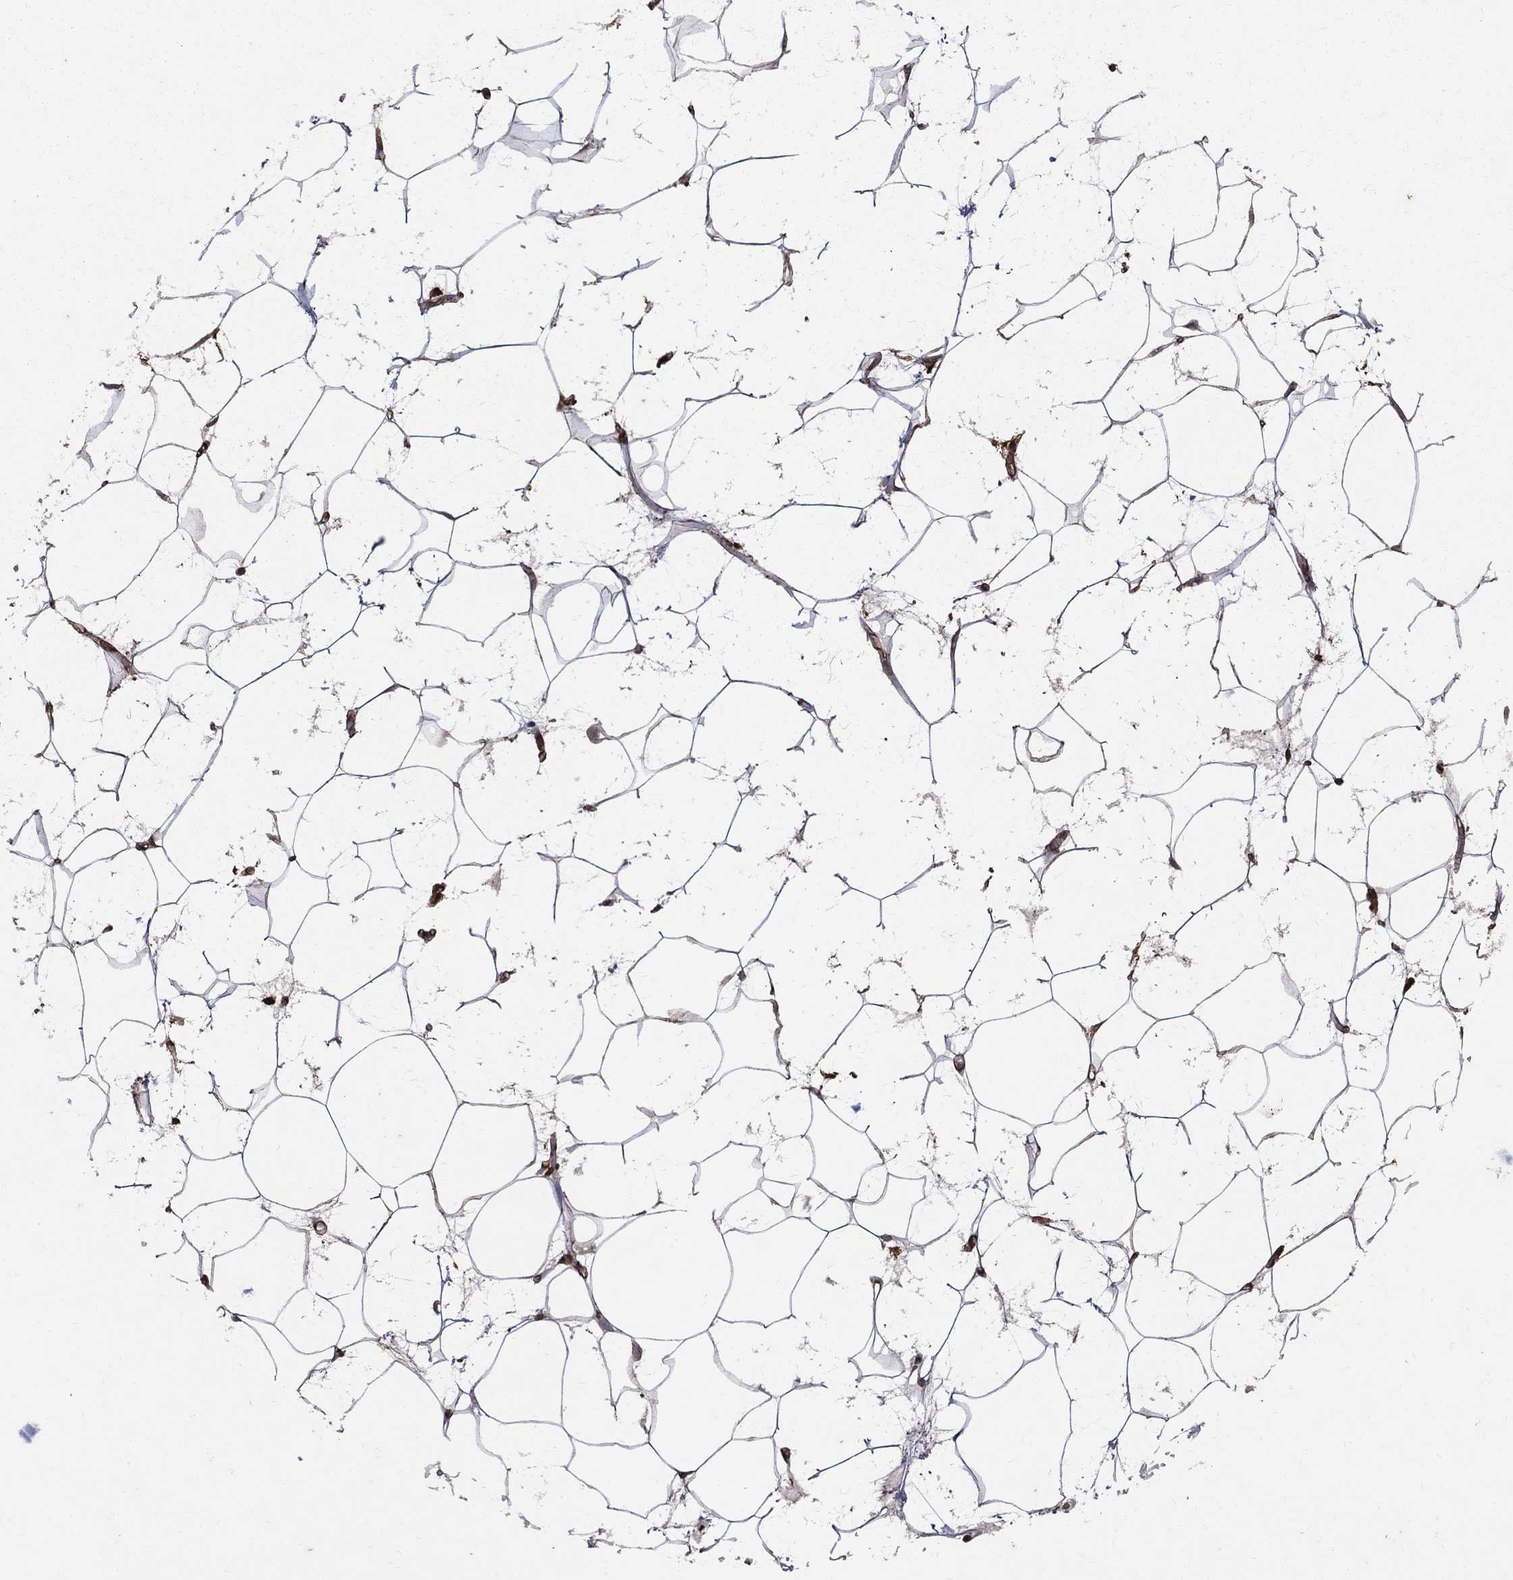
{"staining": {"intensity": "moderate", "quantity": "<25%", "location": "nuclear"}, "tissue": "adipose tissue", "cell_type": "Adipocytes", "image_type": "normal", "snomed": [{"axis": "morphology", "description": "Normal tissue, NOS"}, {"axis": "topography", "description": "Breast"}], "caption": "Moderate nuclear expression is present in approximately <25% of adipocytes in unremarkable adipose tissue.", "gene": "DPYSL2", "patient": {"sex": "female", "age": 49}}